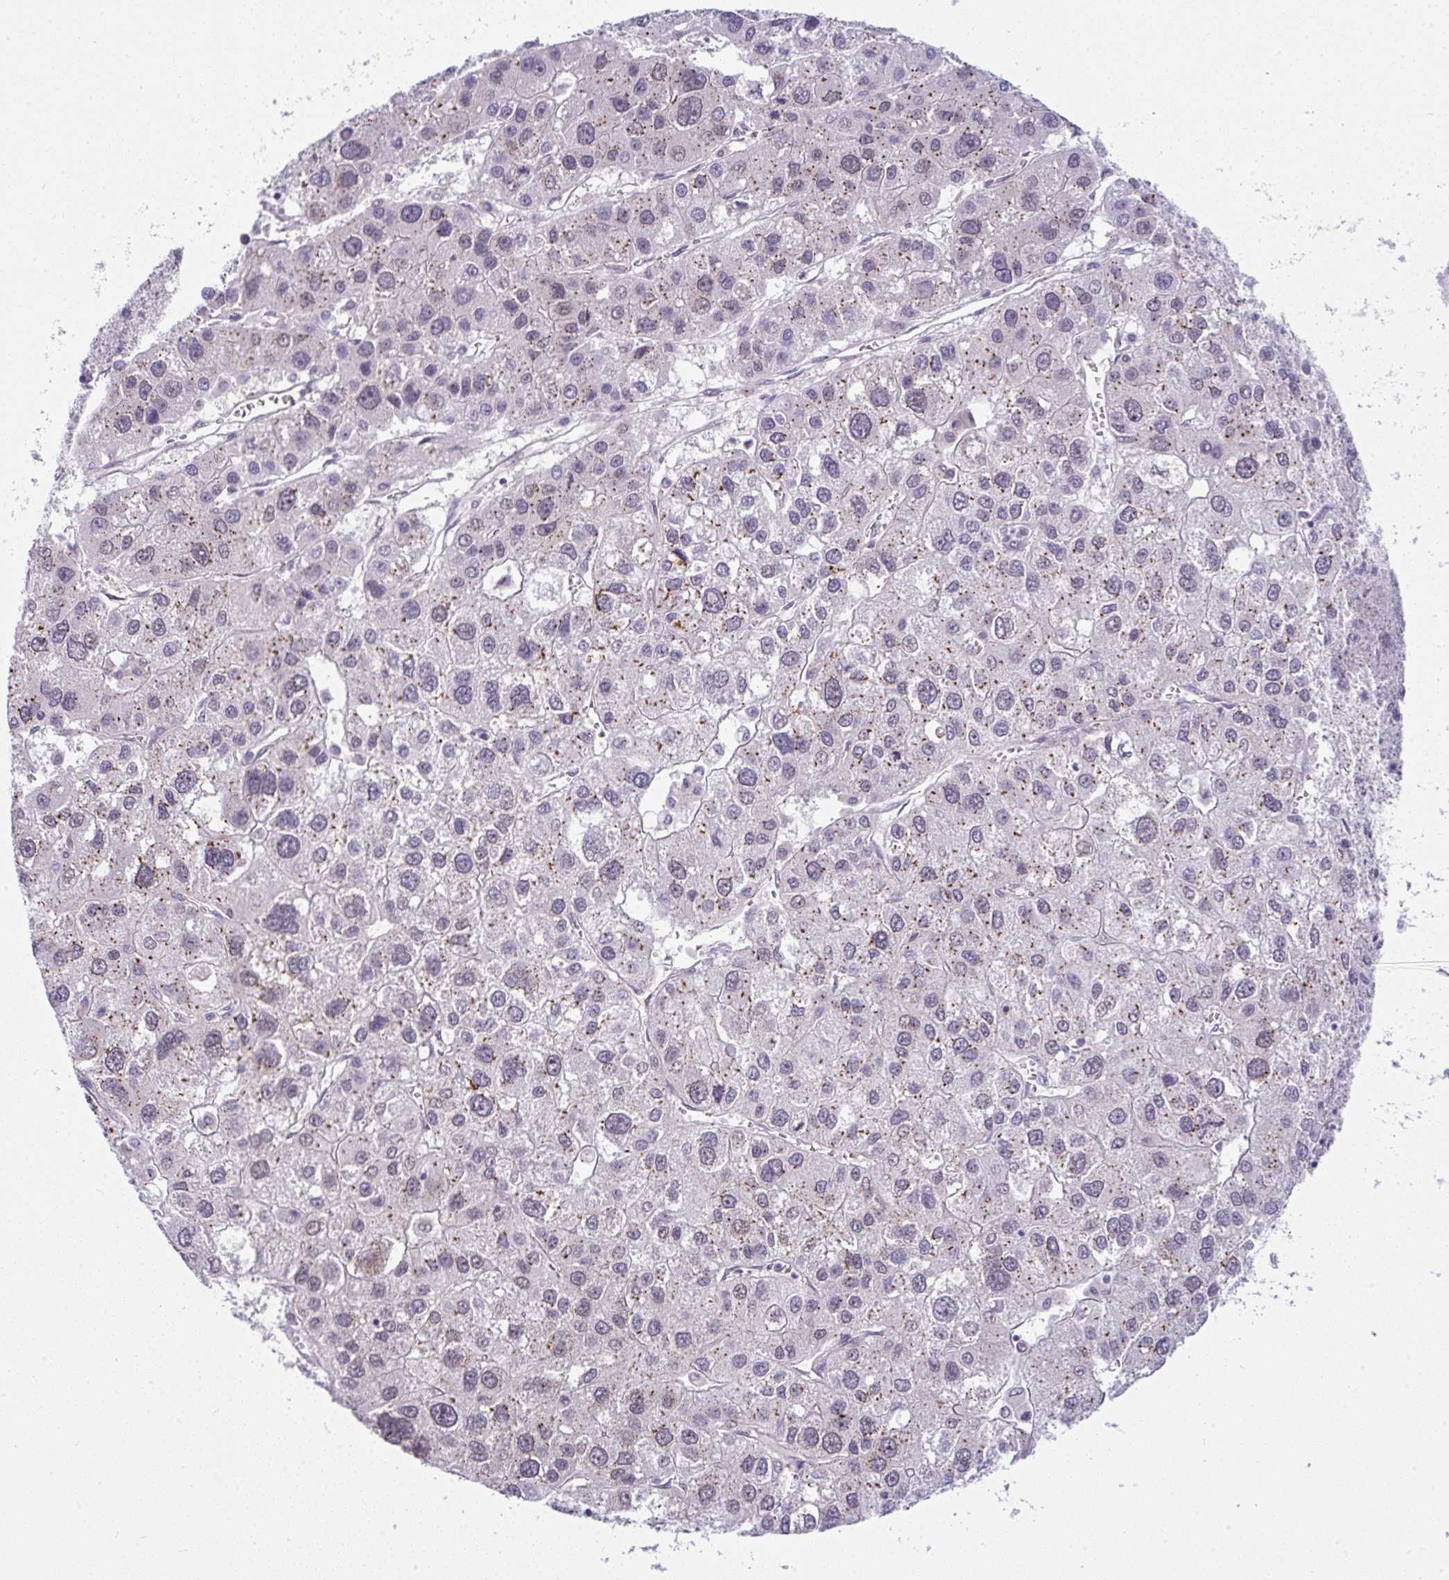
{"staining": {"intensity": "weak", "quantity": "25%-75%", "location": "cytoplasmic/membranous"}, "tissue": "liver cancer", "cell_type": "Tumor cells", "image_type": "cancer", "snomed": [{"axis": "morphology", "description": "Carcinoma, Hepatocellular, NOS"}, {"axis": "topography", "description": "Liver"}], "caption": "This is an image of immunohistochemistry staining of hepatocellular carcinoma (liver), which shows weak staining in the cytoplasmic/membranous of tumor cells.", "gene": "FAM177A1", "patient": {"sex": "male", "age": 73}}